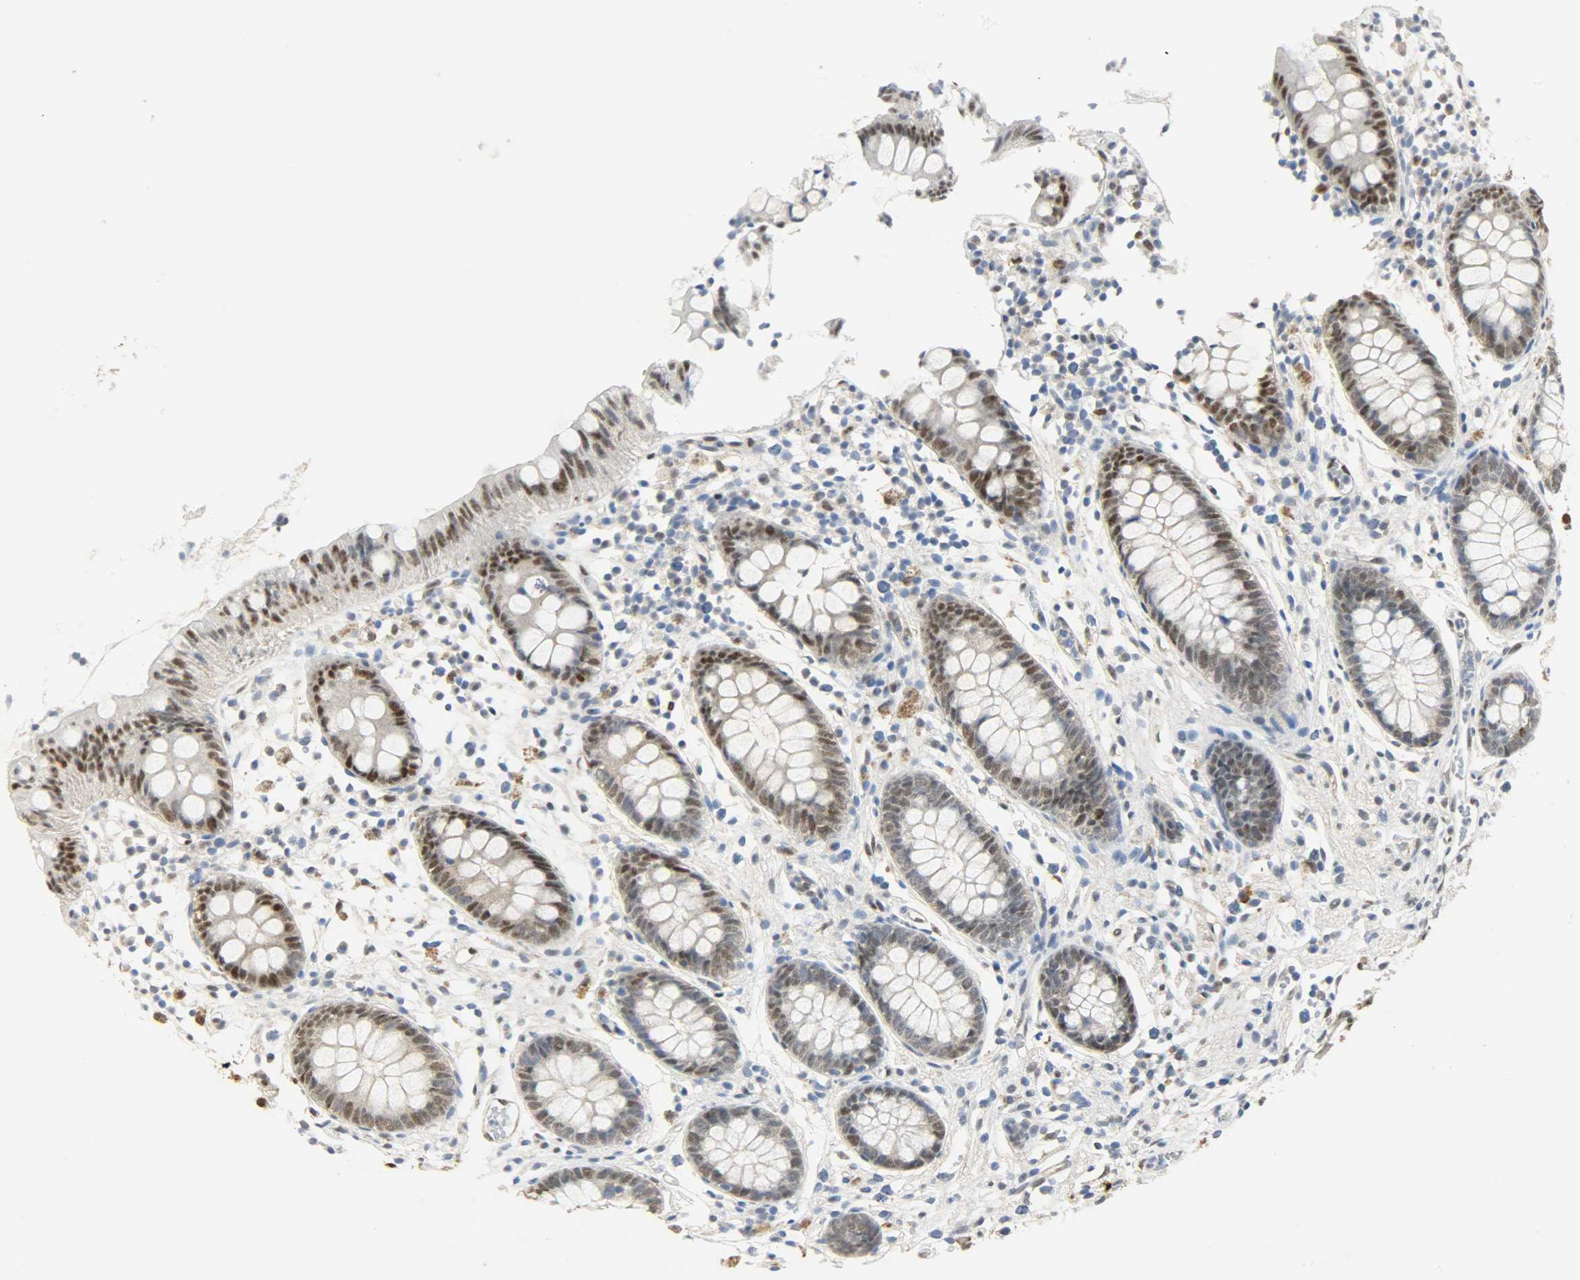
{"staining": {"intensity": "moderate", "quantity": "25%-75%", "location": "nuclear"}, "tissue": "appendix", "cell_type": "Glandular cells", "image_type": "normal", "snomed": [{"axis": "morphology", "description": "Normal tissue, NOS"}, {"axis": "topography", "description": "Appendix"}], "caption": "High-power microscopy captured an immunohistochemistry (IHC) histopathology image of normal appendix, revealing moderate nuclear positivity in about 25%-75% of glandular cells. (Stains: DAB in brown, nuclei in blue, Microscopy: brightfield microscopy at high magnification).", "gene": "NPEPL1", "patient": {"sex": "male", "age": 38}}